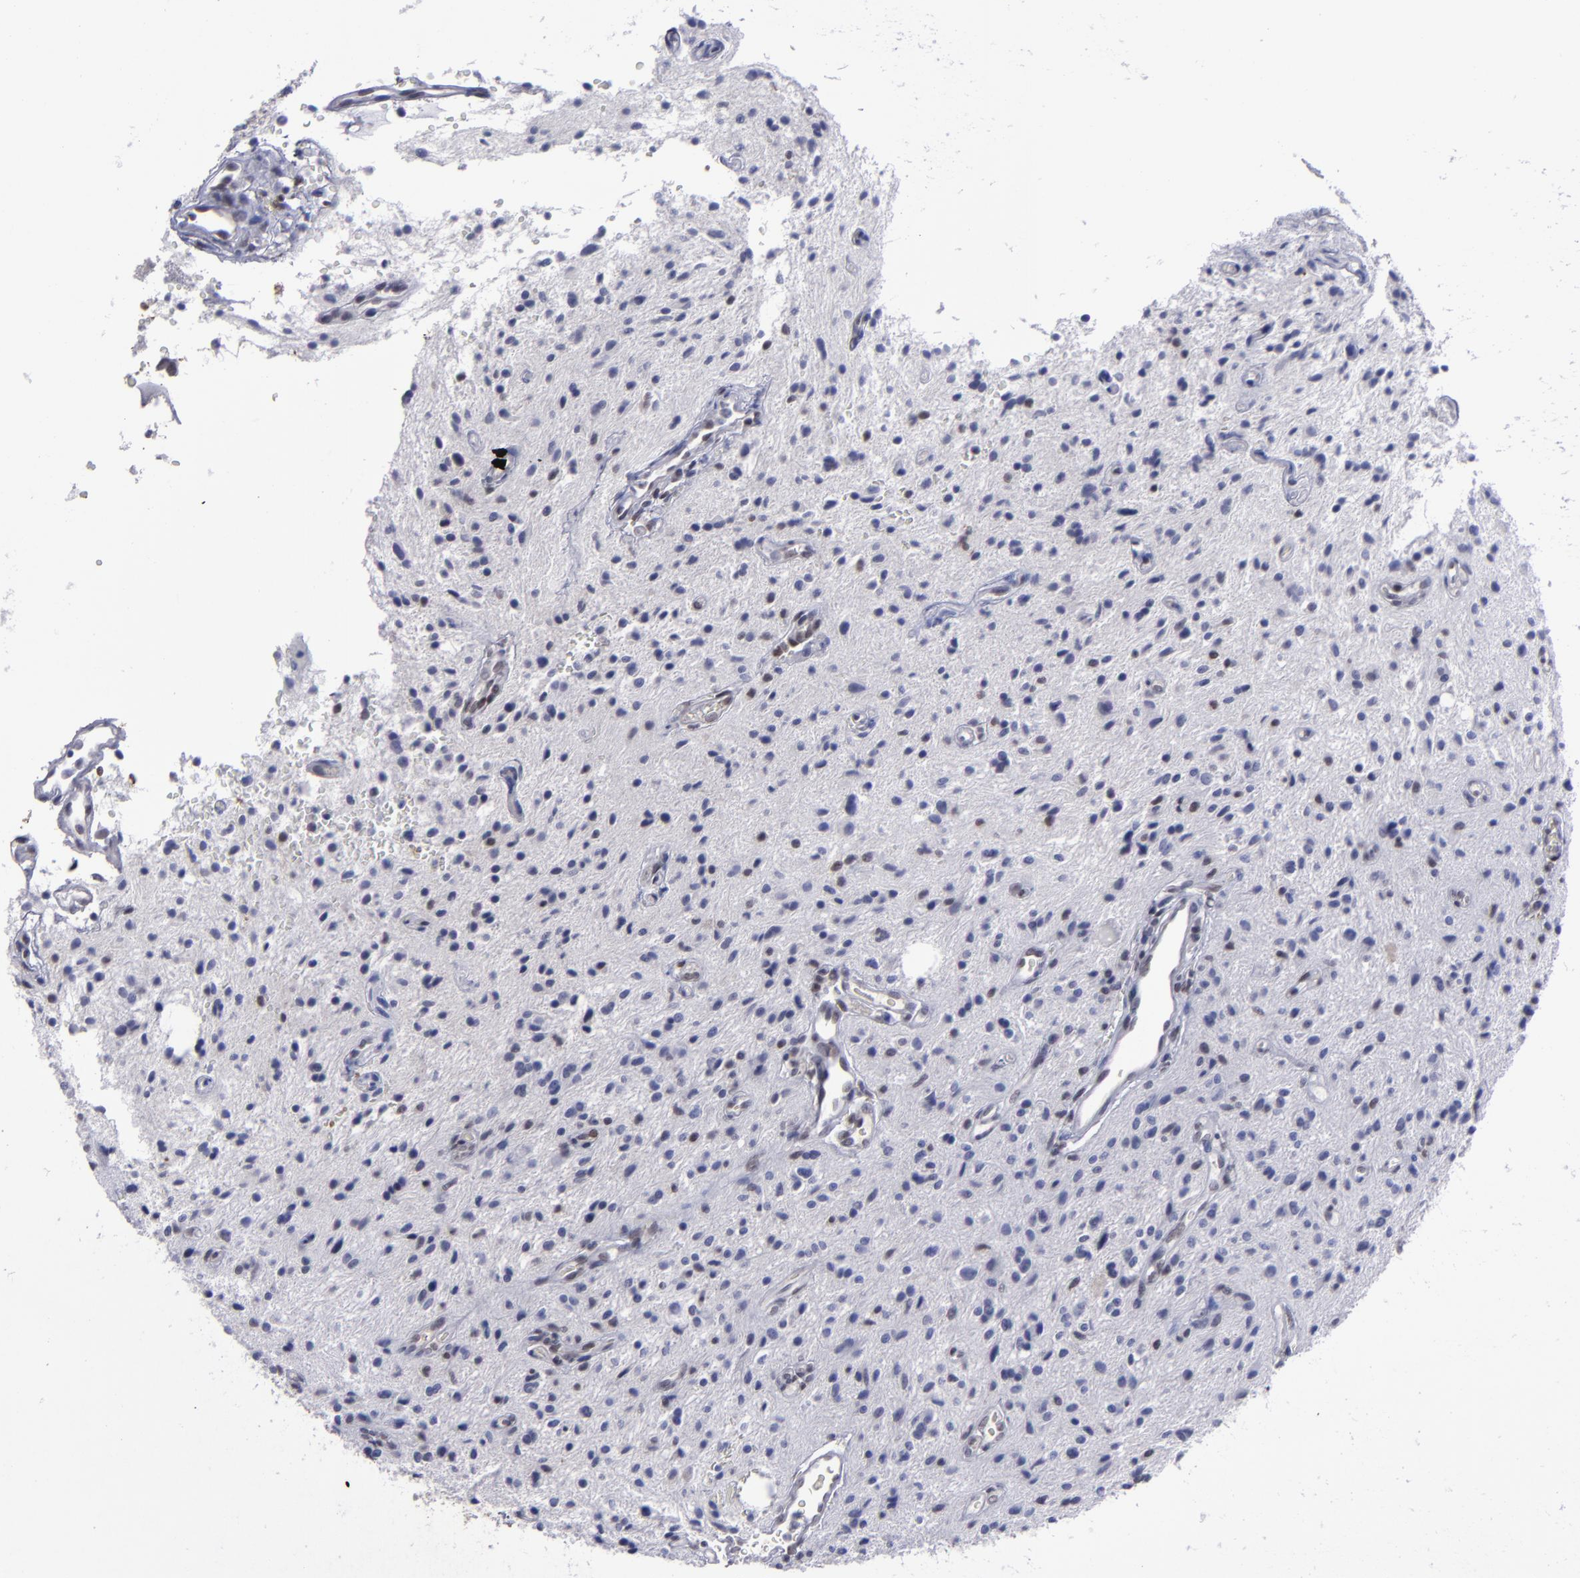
{"staining": {"intensity": "weak", "quantity": "<25%", "location": "nuclear"}, "tissue": "glioma", "cell_type": "Tumor cells", "image_type": "cancer", "snomed": [{"axis": "morphology", "description": "Glioma, malignant, NOS"}, {"axis": "topography", "description": "Cerebellum"}], "caption": "Tumor cells show no significant positivity in malignant glioma.", "gene": "MGMT", "patient": {"sex": "female", "age": 10}}